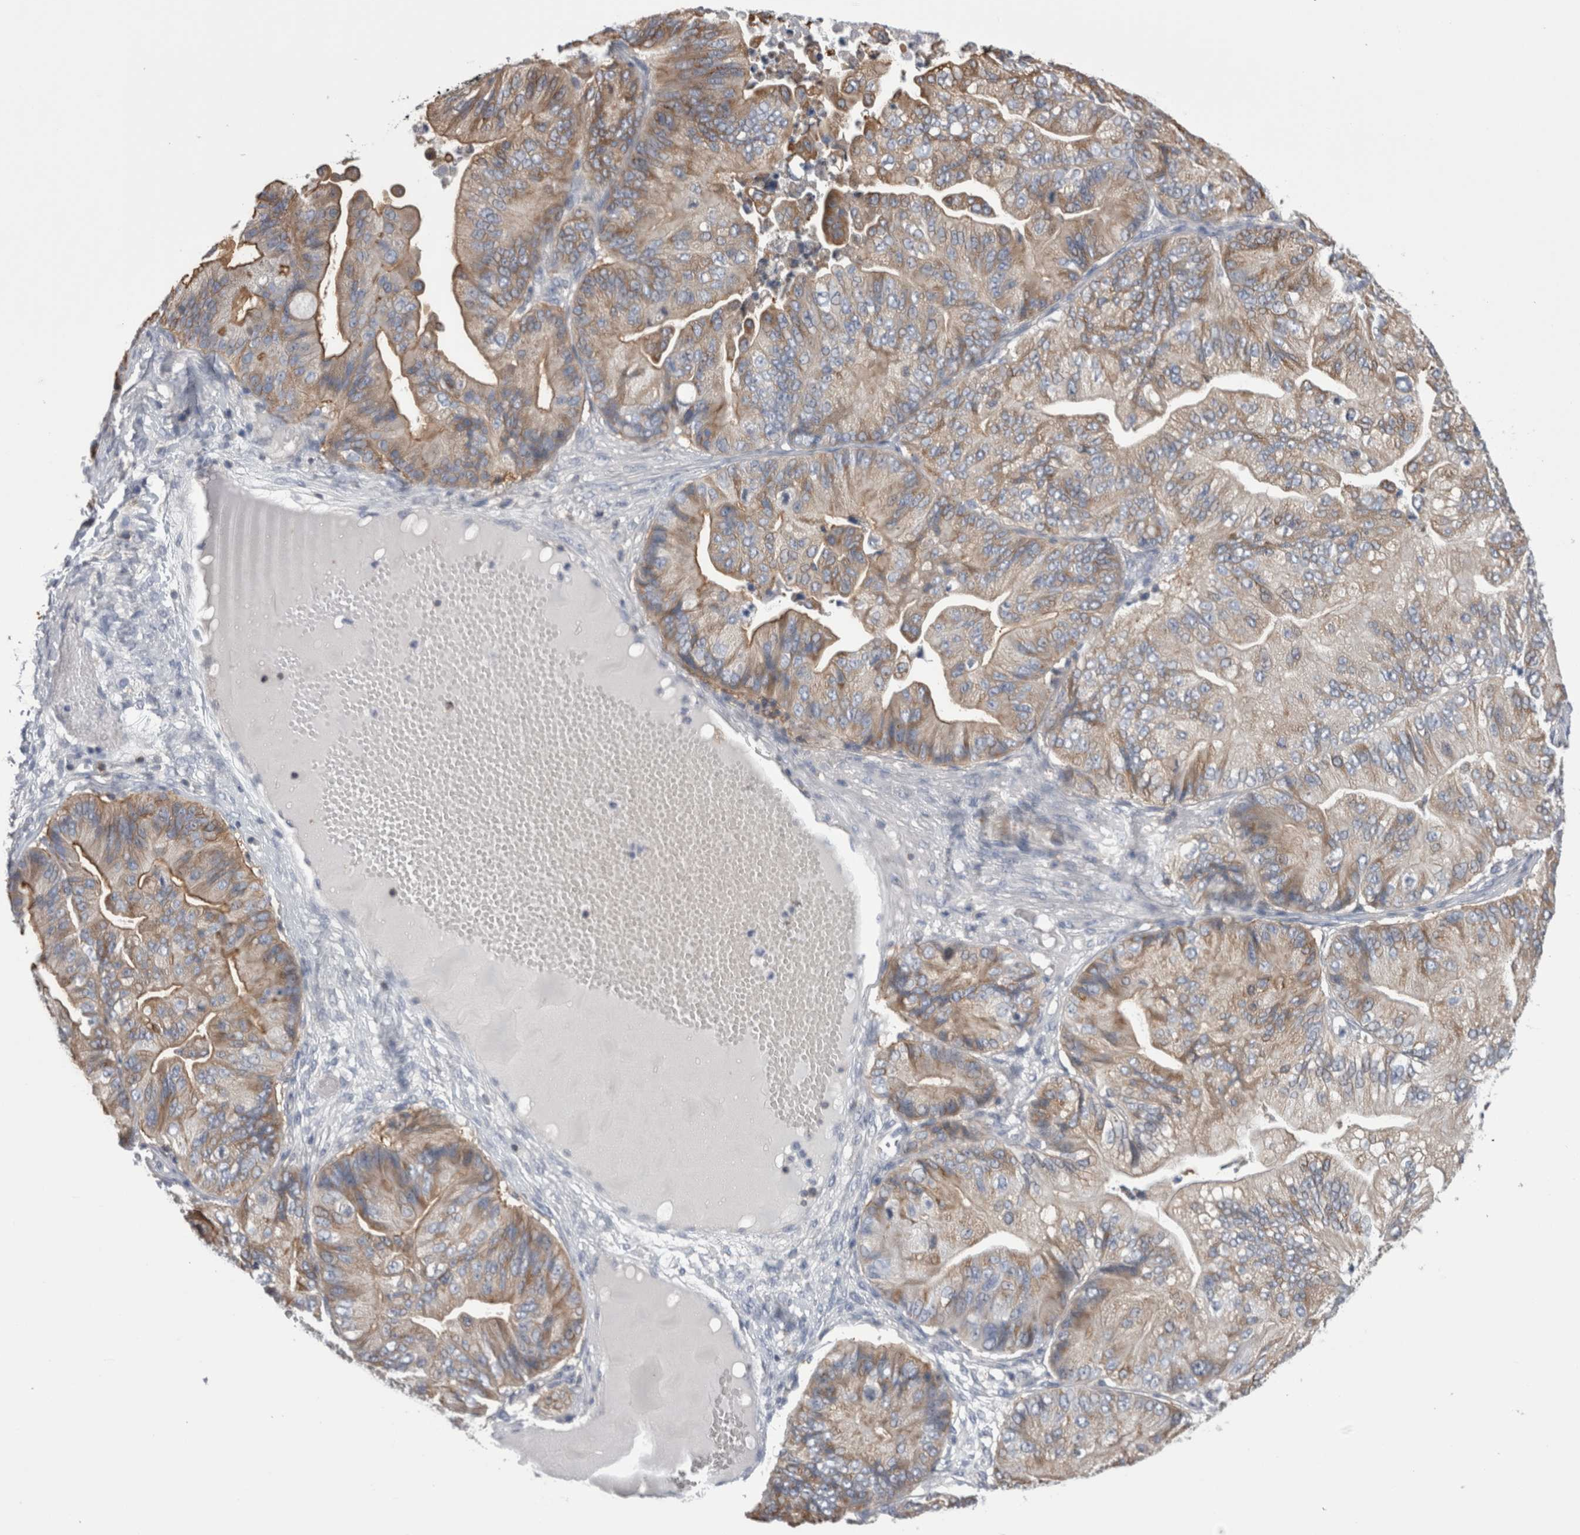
{"staining": {"intensity": "moderate", "quantity": "25%-75%", "location": "cytoplasmic/membranous"}, "tissue": "ovarian cancer", "cell_type": "Tumor cells", "image_type": "cancer", "snomed": [{"axis": "morphology", "description": "Cystadenocarcinoma, mucinous, NOS"}, {"axis": "topography", "description": "Ovary"}], "caption": "About 25%-75% of tumor cells in ovarian cancer exhibit moderate cytoplasmic/membranous protein staining as visualized by brown immunohistochemical staining.", "gene": "DCTN6", "patient": {"sex": "female", "age": 61}}